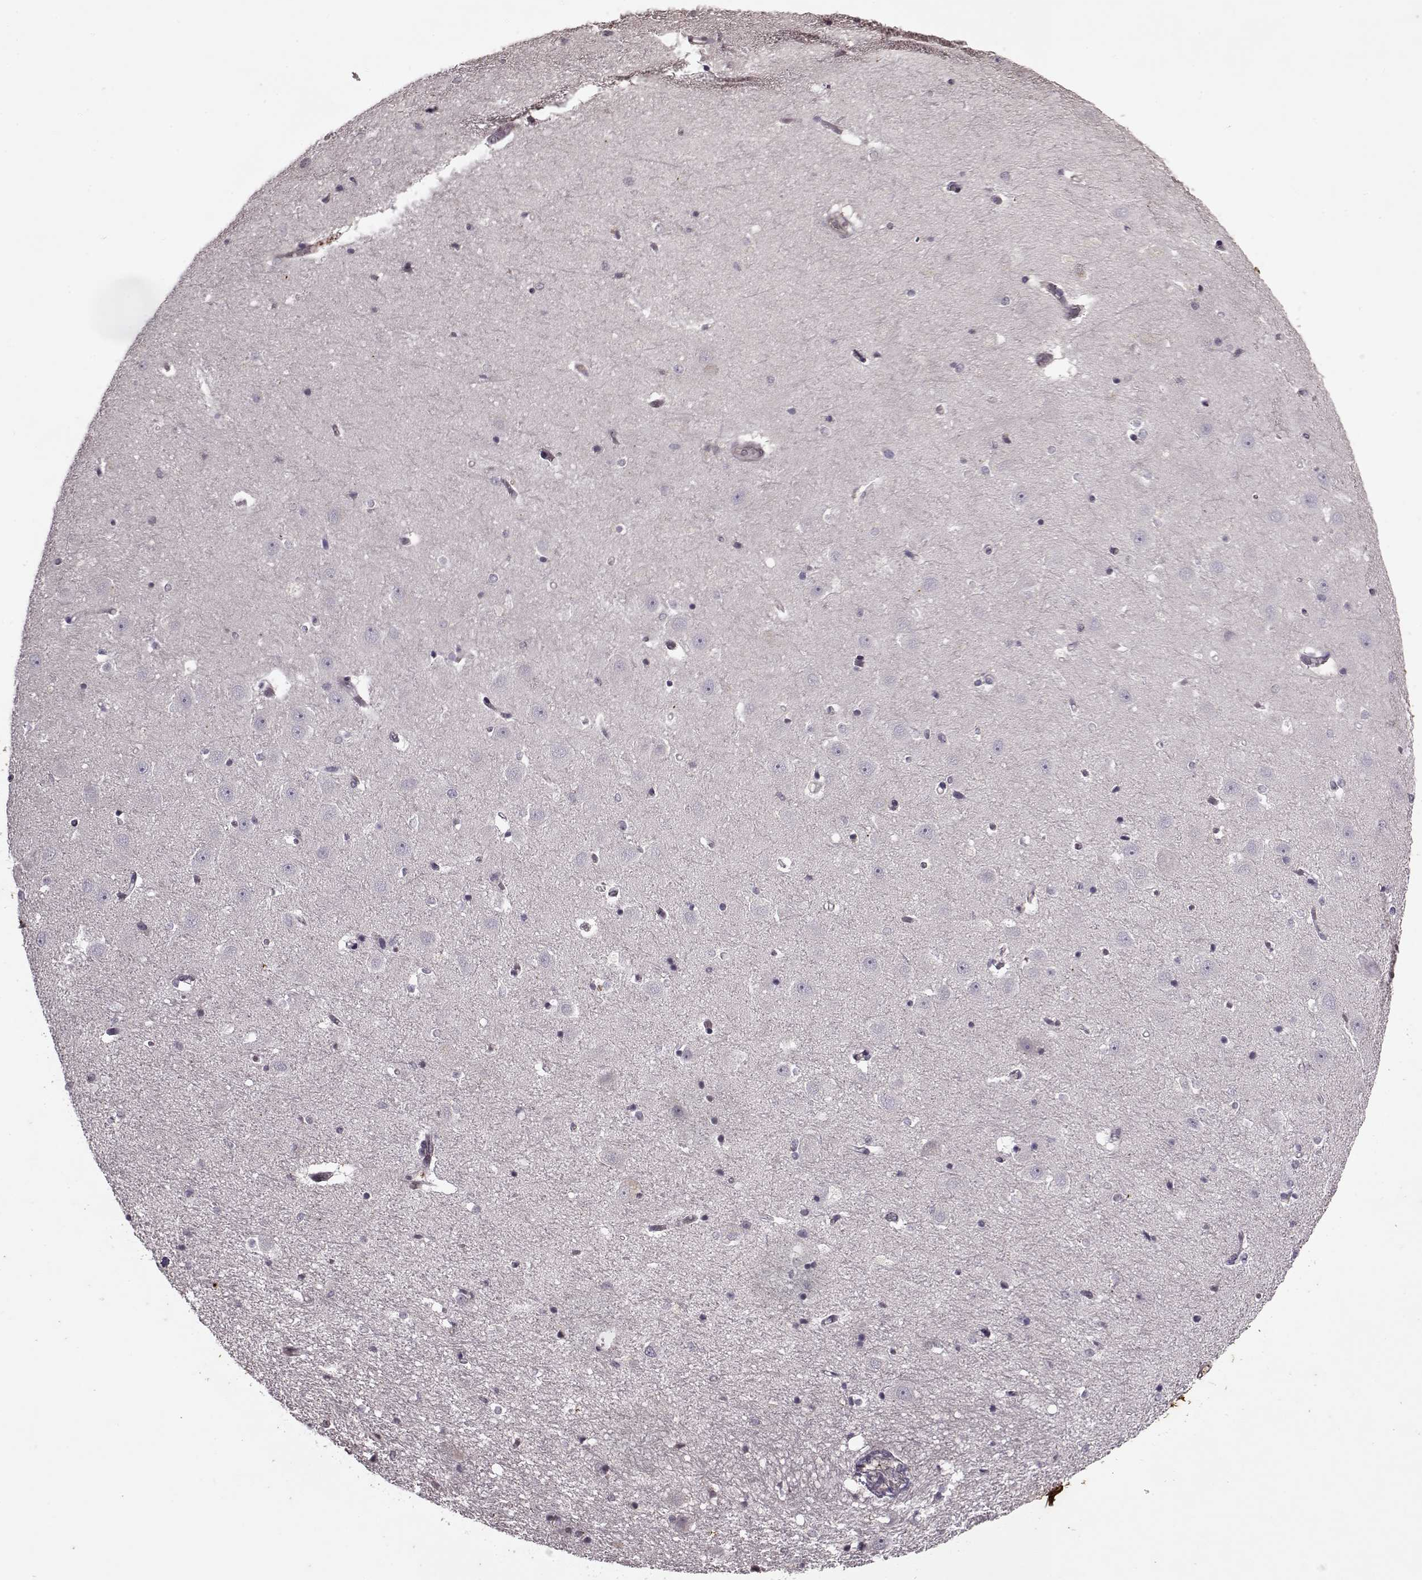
{"staining": {"intensity": "negative", "quantity": "none", "location": "none"}, "tissue": "hippocampus", "cell_type": "Glial cells", "image_type": "normal", "snomed": [{"axis": "morphology", "description": "Normal tissue, NOS"}, {"axis": "topography", "description": "Hippocampus"}], "caption": "DAB immunohistochemical staining of normal hippocampus shows no significant expression in glial cells. (DAB IHC visualized using brightfield microscopy, high magnification).", "gene": "KRT9", "patient": {"sex": "male", "age": 44}}